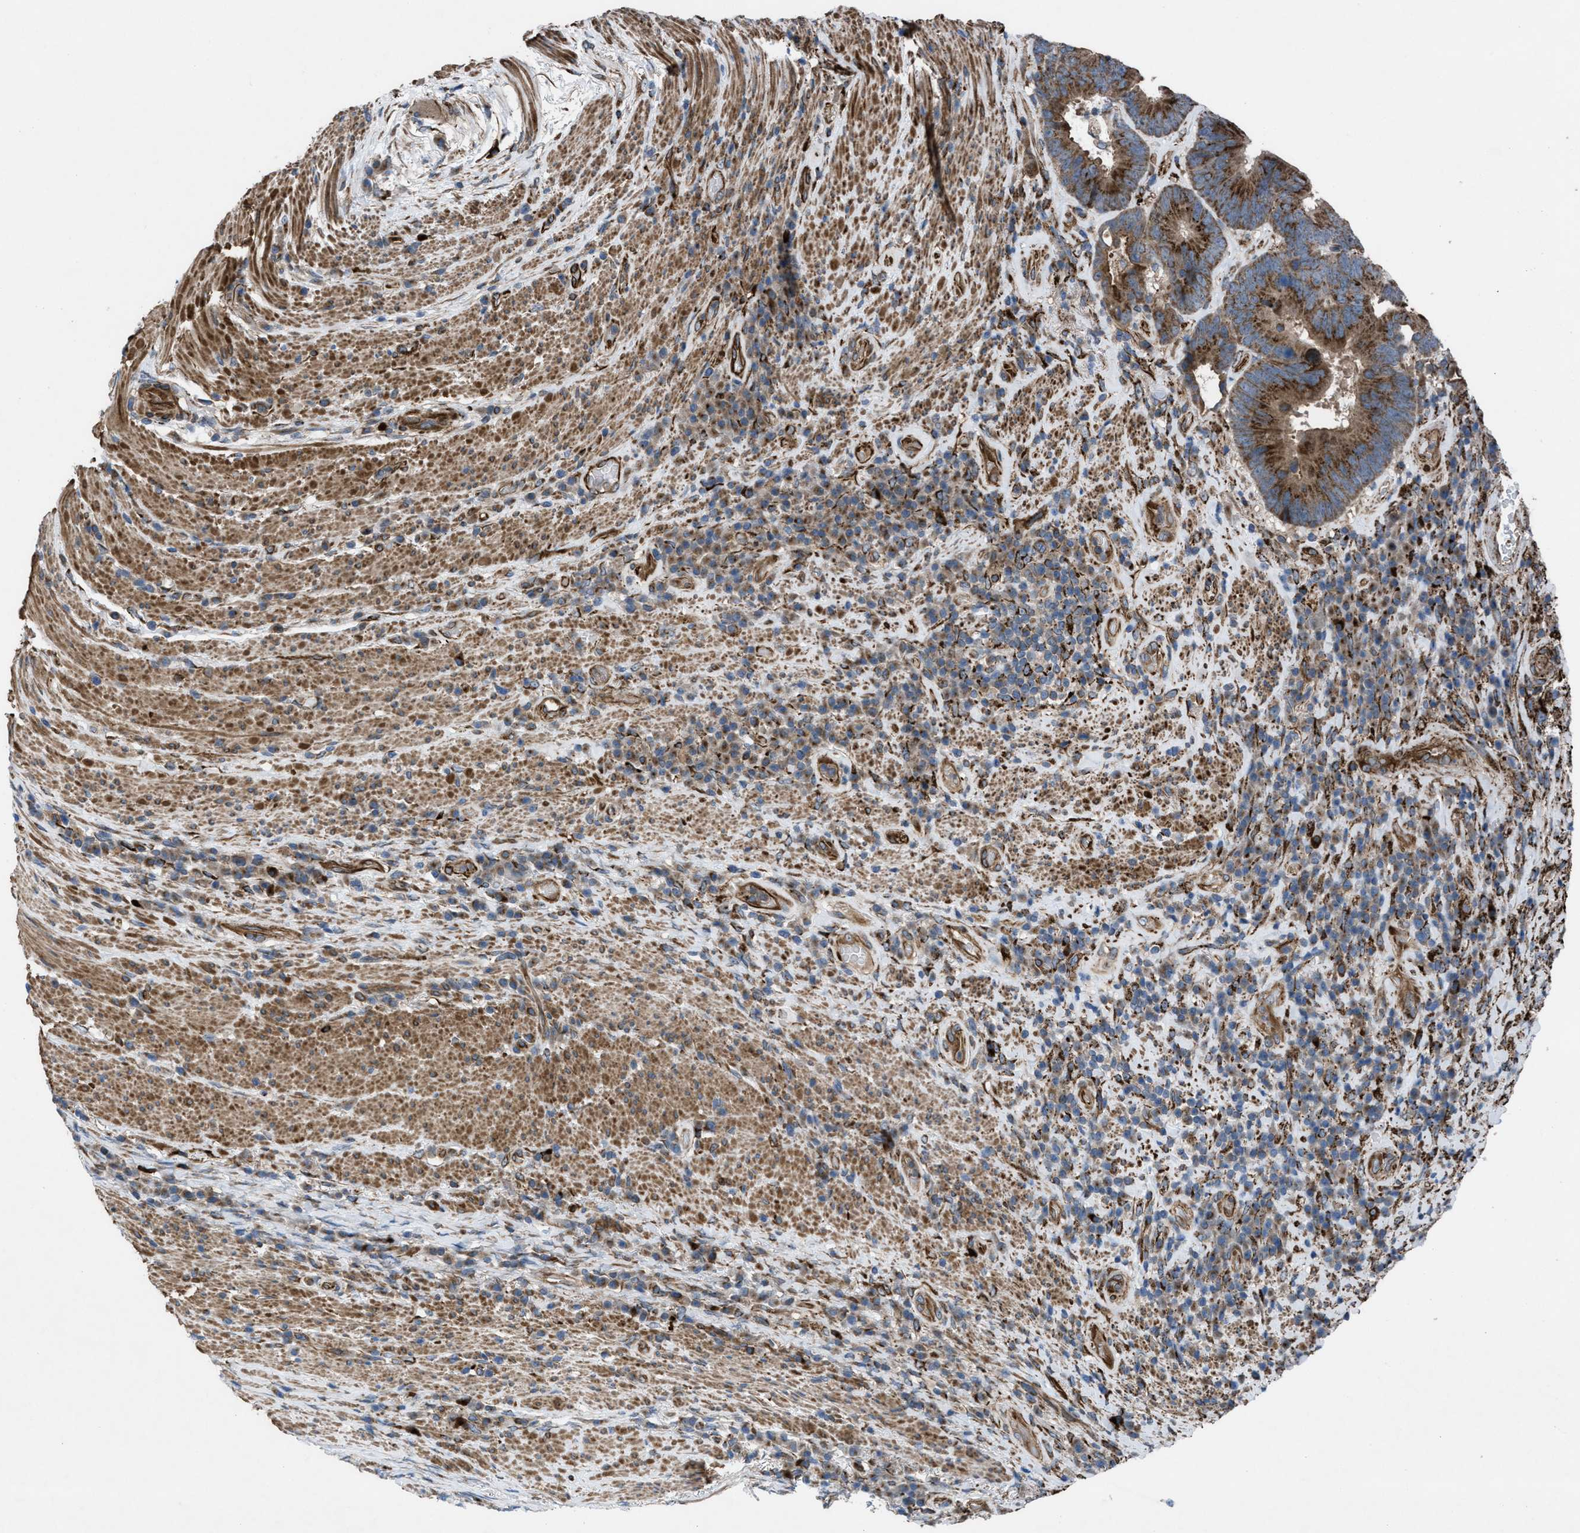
{"staining": {"intensity": "strong", "quantity": ">75%", "location": "cytoplasmic/membranous"}, "tissue": "colorectal cancer", "cell_type": "Tumor cells", "image_type": "cancer", "snomed": [{"axis": "morphology", "description": "Adenocarcinoma, NOS"}, {"axis": "topography", "description": "Rectum"}], "caption": "Immunohistochemical staining of human colorectal cancer (adenocarcinoma) shows high levels of strong cytoplasmic/membranous protein staining in about >75% of tumor cells. The protein is stained brown, and the nuclei are stained in blue (DAB (3,3'-diaminobenzidine) IHC with brightfield microscopy, high magnification).", "gene": "SLC6A9", "patient": {"sex": "female", "age": 89}}